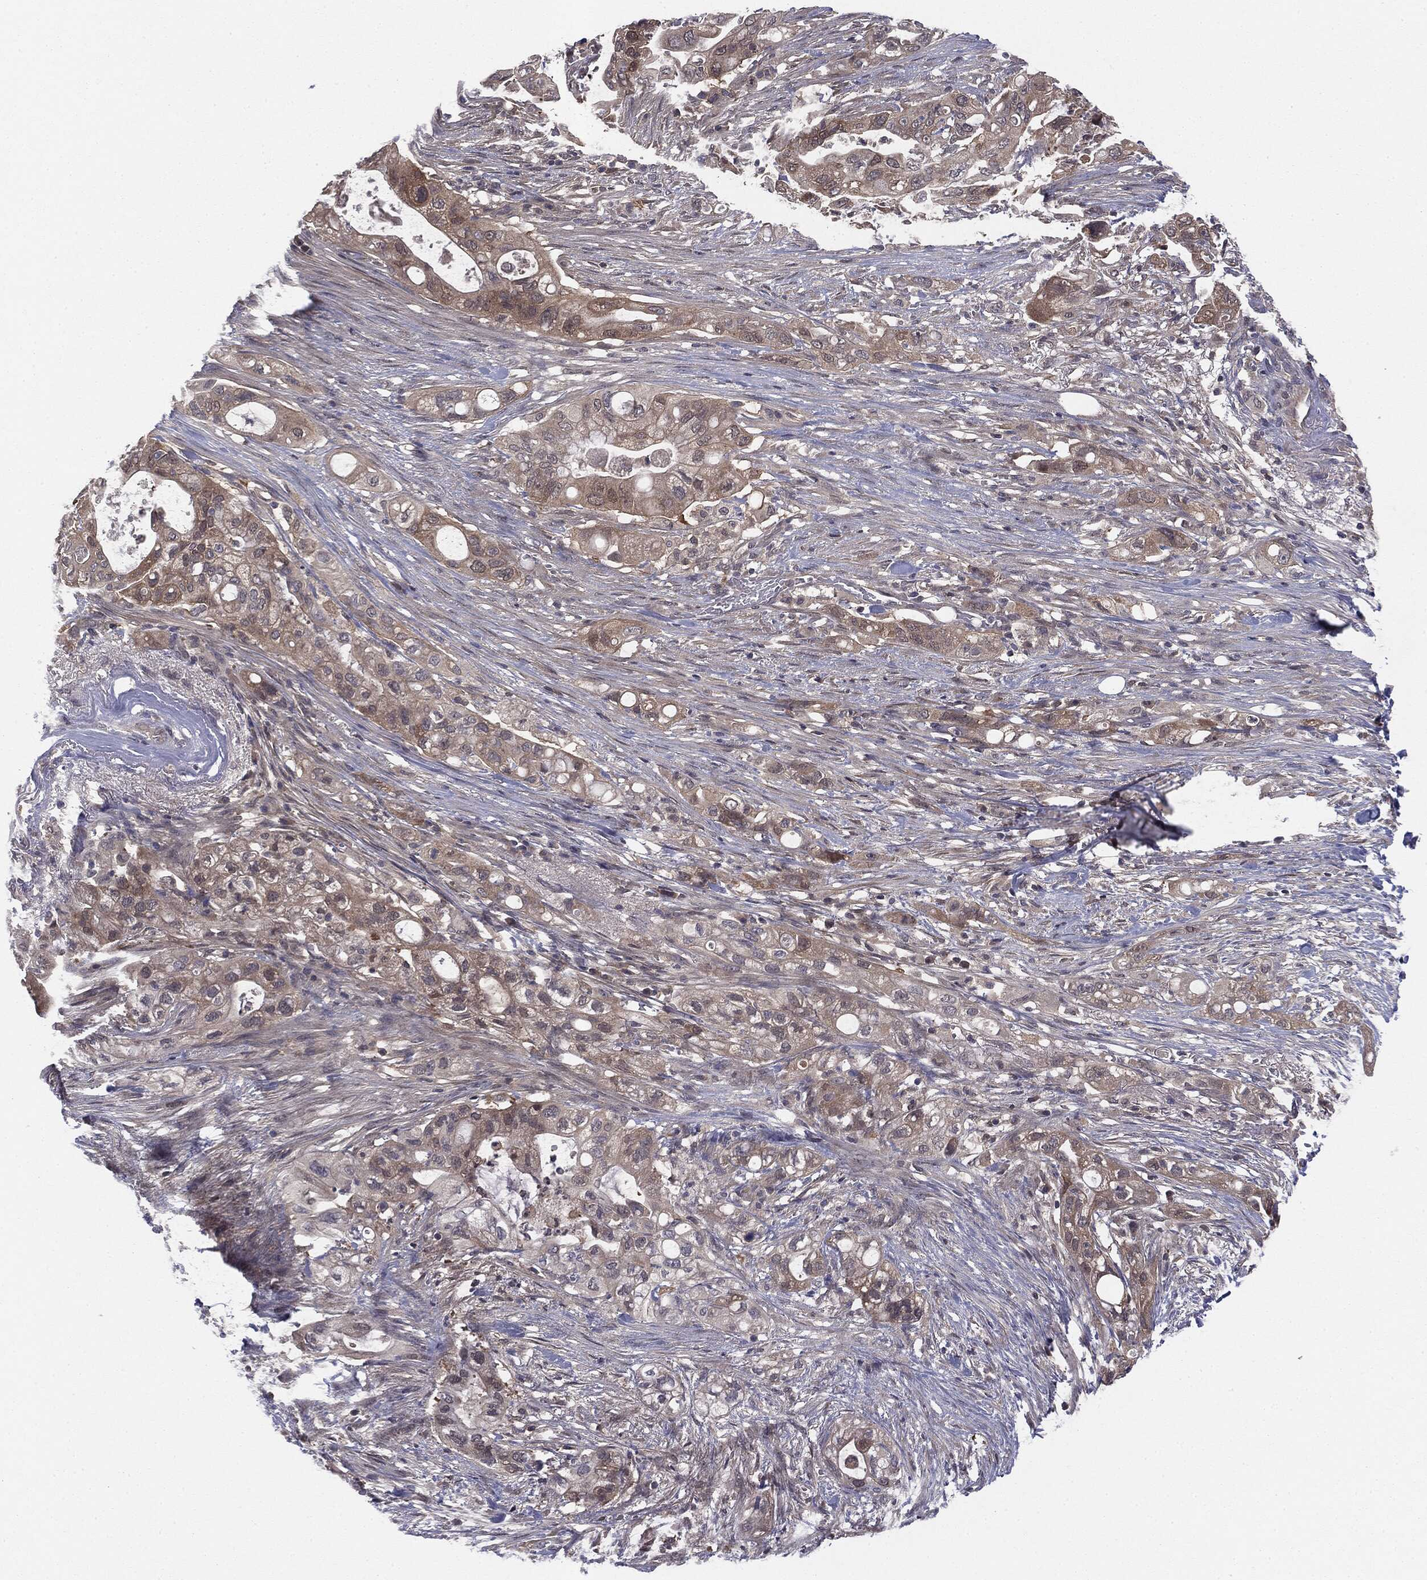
{"staining": {"intensity": "negative", "quantity": "none", "location": "none"}, "tissue": "pancreatic cancer", "cell_type": "Tumor cells", "image_type": "cancer", "snomed": [{"axis": "morphology", "description": "Adenocarcinoma, NOS"}, {"axis": "topography", "description": "Pancreas"}], "caption": "Photomicrograph shows no protein expression in tumor cells of pancreatic cancer tissue.", "gene": "KRT7", "patient": {"sex": "female", "age": 72}}